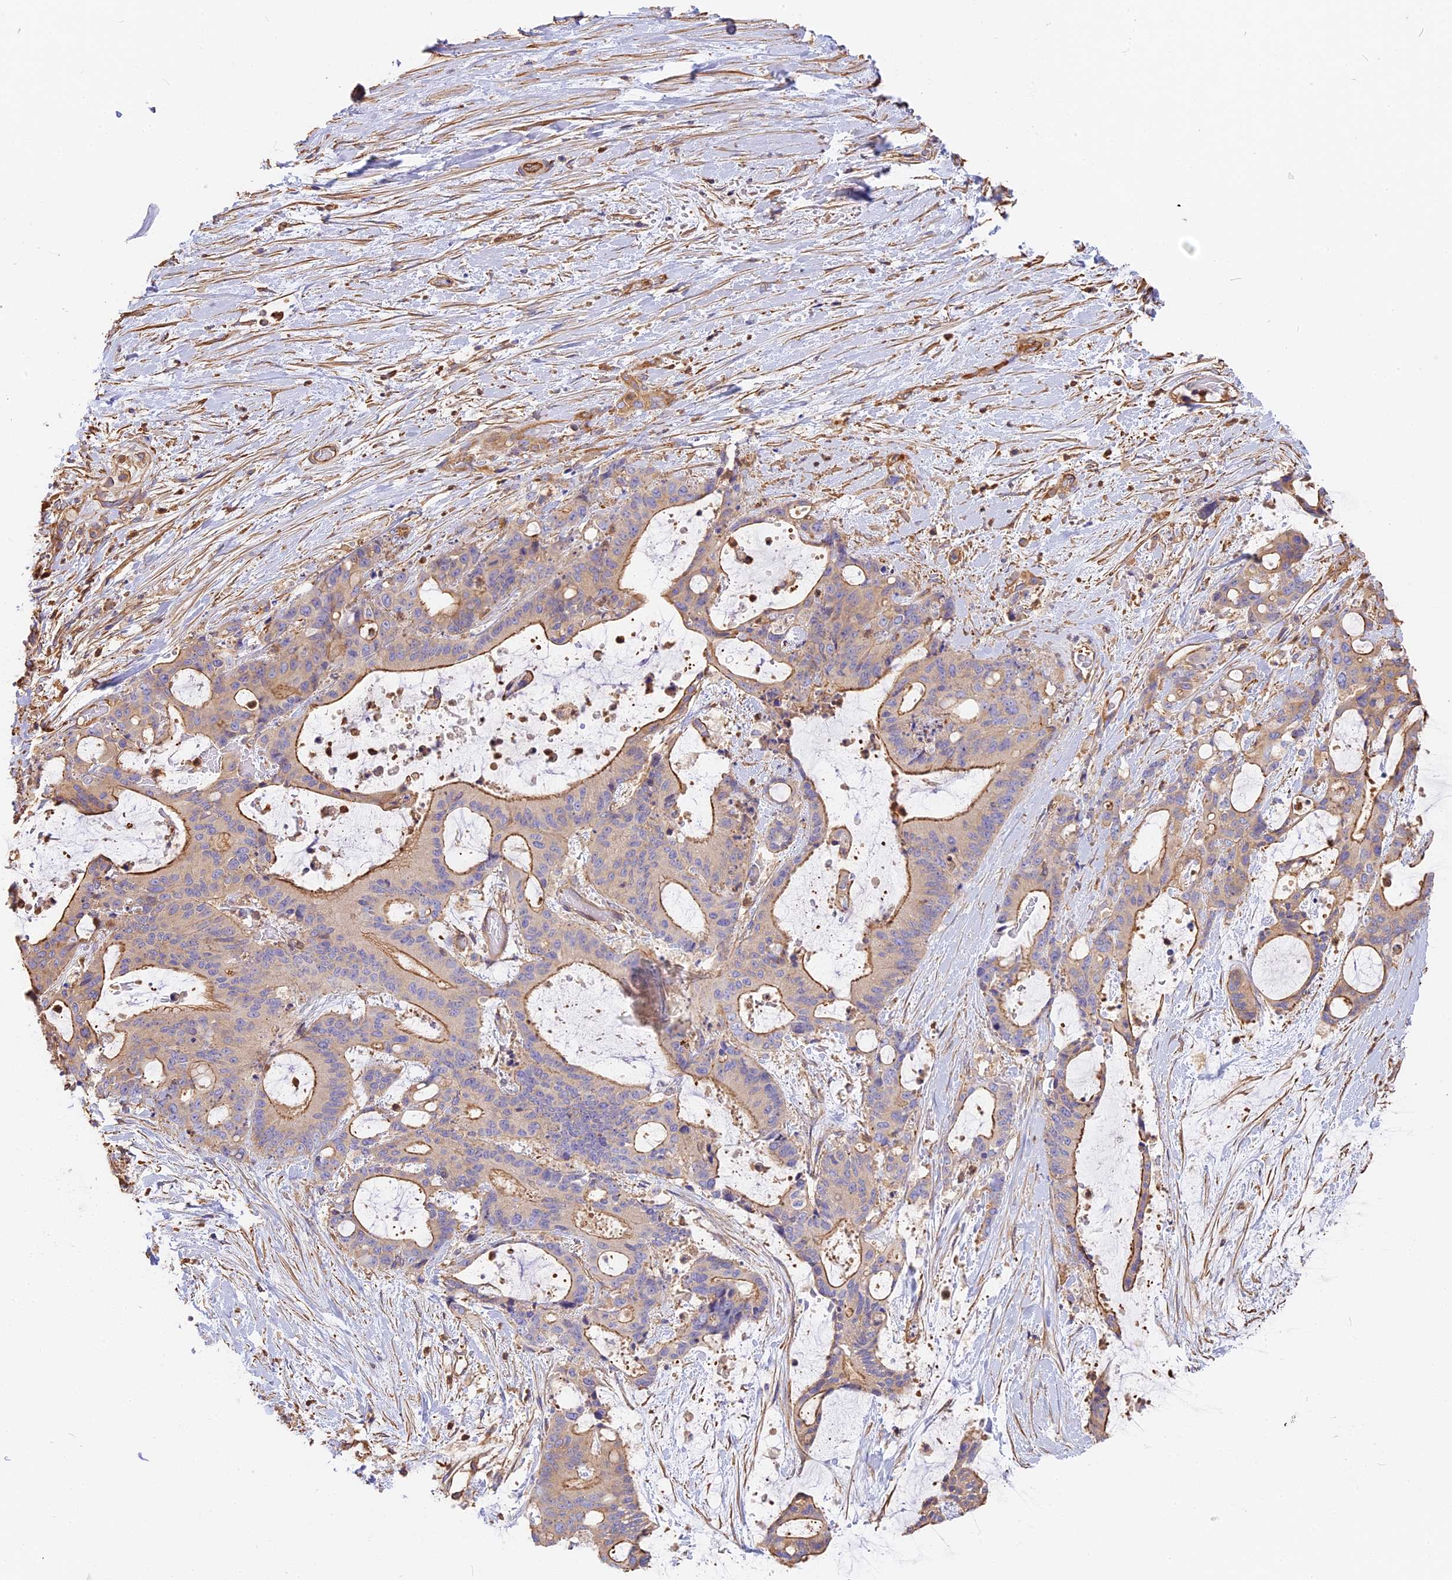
{"staining": {"intensity": "weak", "quantity": "25%-75%", "location": "cytoplasmic/membranous"}, "tissue": "liver cancer", "cell_type": "Tumor cells", "image_type": "cancer", "snomed": [{"axis": "morphology", "description": "Normal tissue, NOS"}, {"axis": "morphology", "description": "Cholangiocarcinoma"}, {"axis": "topography", "description": "Liver"}, {"axis": "topography", "description": "Peripheral nerve tissue"}], "caption": "Weak cytoplasmic/membranous expression for a protein is present in approximately 25%-75% of tumor cells of liver cholangiocarcinoma using immunohistochemistry.", "gene": "VPS18", "patient": {"sex": "female", "age": 73}}